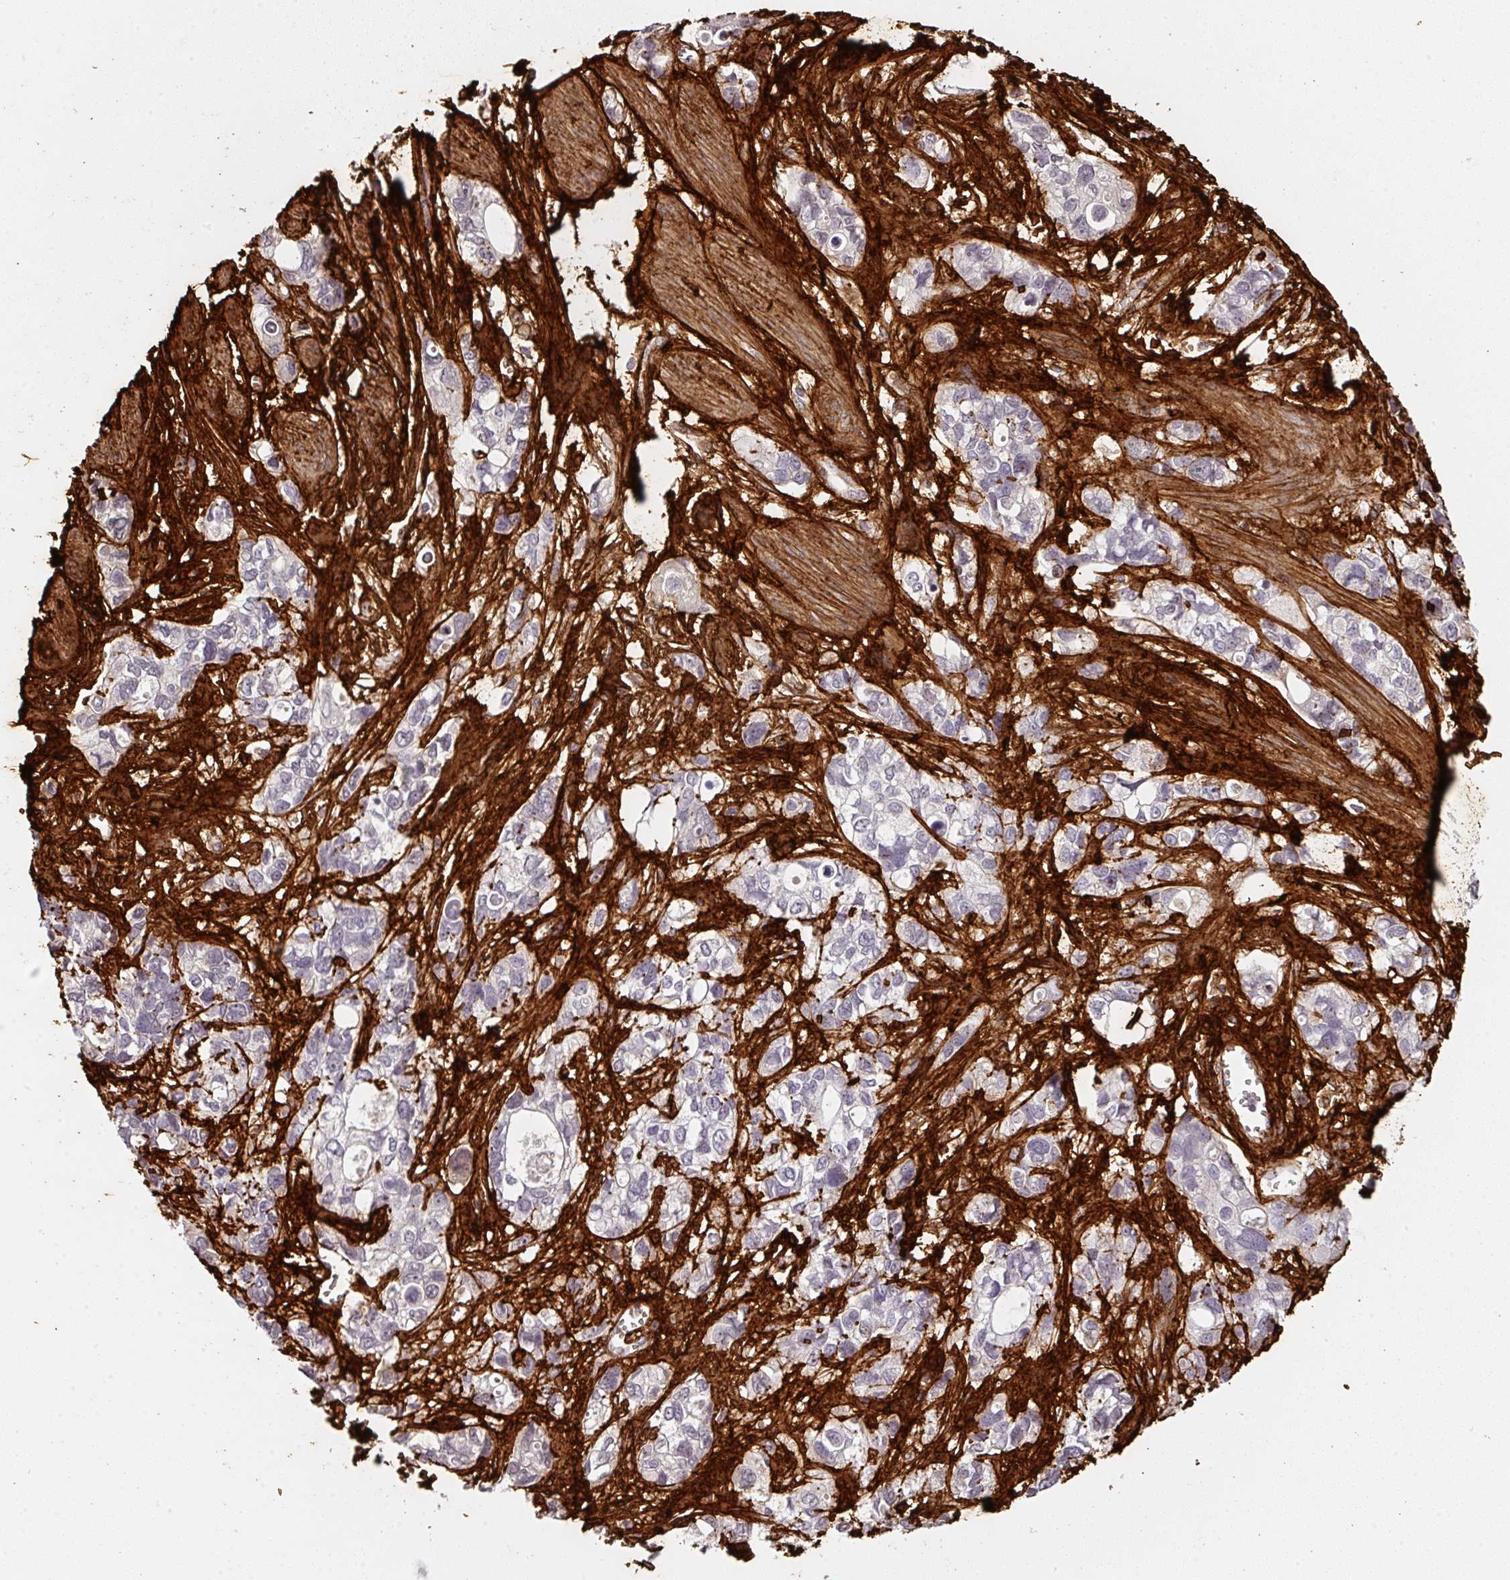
{"staining": {"intensity": "negative", "quantity": "none", "location": "none"}, "tissue": "stomach cancer", "cell_type": "Tumor cells", "image_type": "cancer", "snomed": [{"axis": "morphology", "description": "Adenocarcinoma, NOS"}, {"axis": "topography", "description": "Stomach, upper"}], "caption": "Immunohistochemical staining of stomach cancer (adenocarcinoma) reveals no significant positivity in tumor cells. (DAB immunohistochemistry (IHC) with hematoxylin counter stain).", "gene": "COL3A1", "patient": {"sex": "female", "age": 81}}